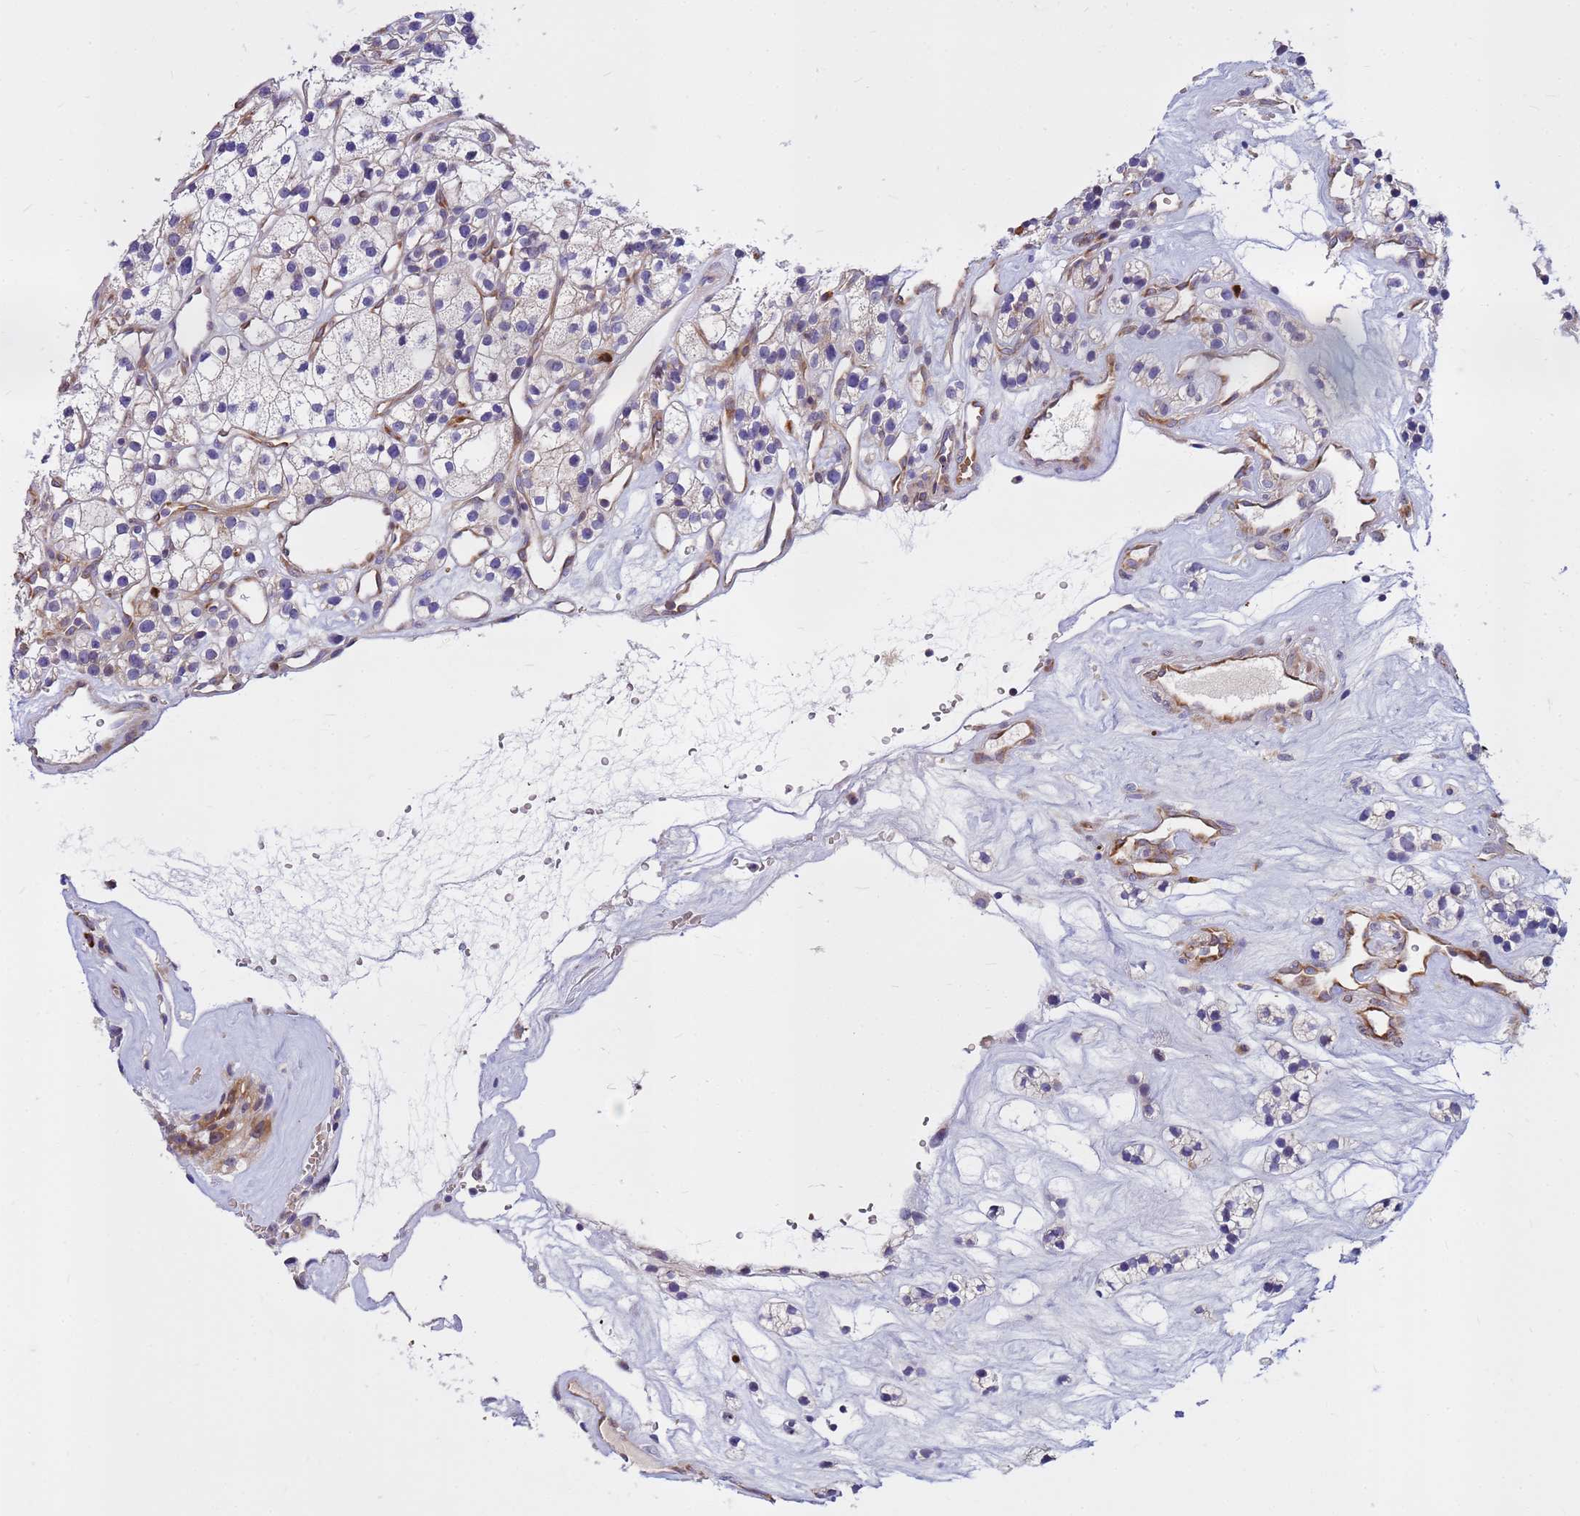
{"staining": {"intensity": "negative", "quantity": "none", "location": "none"}, "tissue": "renal cancer", "cell_type": "Tumor cells", "image_type": "cancer", "snomed": [{"axis": "morphology", "description": "Adenocarcinoma, NOS"}, {"axis": "topography", "description": "Kidney"}], "caption": "Immunohistochemical staining of human adenocarcinoma (renal) exhibits no significant positivity in tumor cells.", "gene": "ZNF669", "patient": {"sex": "female", "age": 57}}